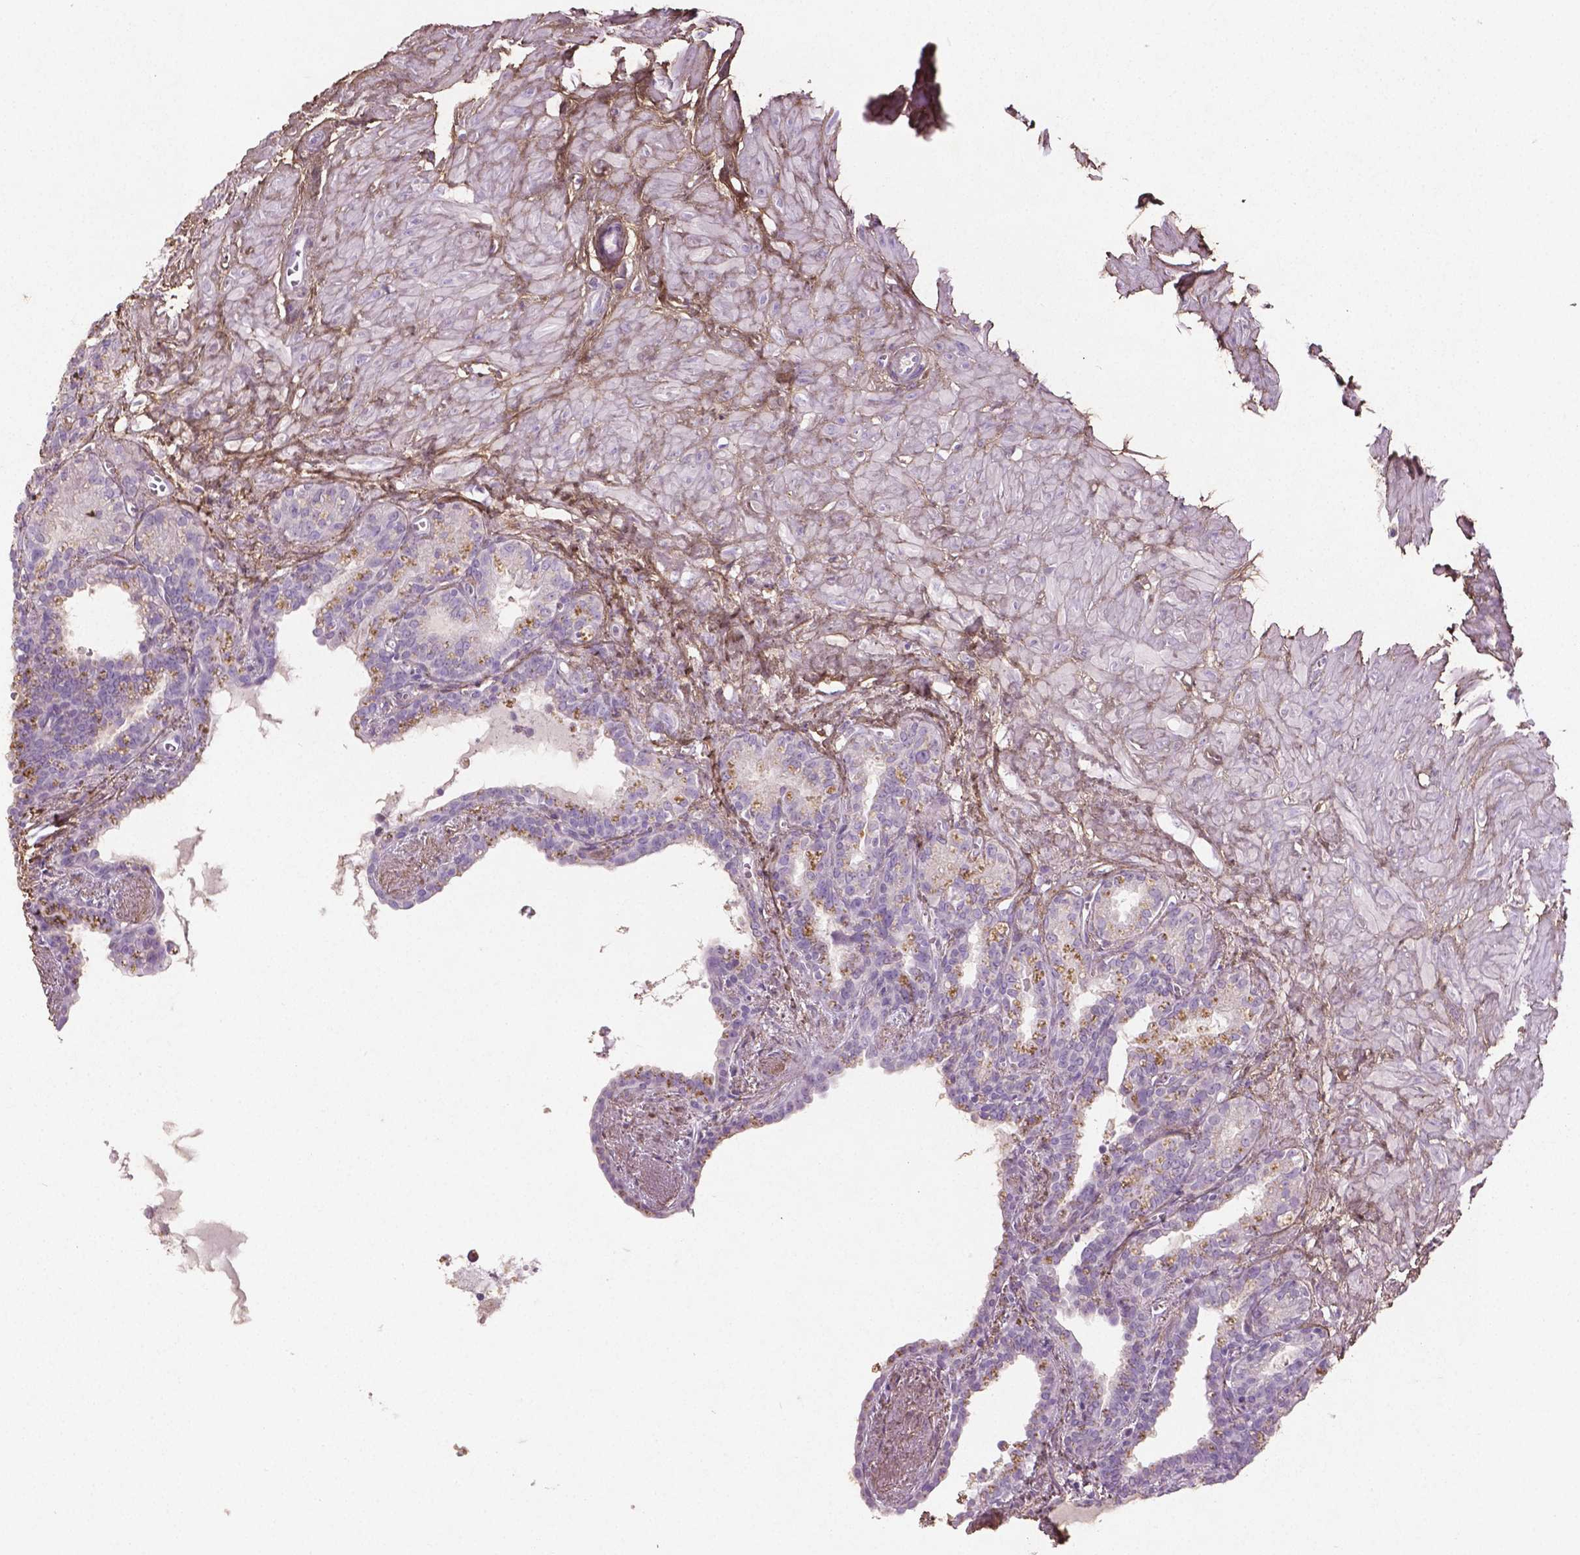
{"staining": {"intensity": "negative", "quantity": "none", "location": "none"}, "tissue": "seminal vesicle", "cell_type": "Glandular cells", "image_type": "normal", "snomed": [{"axis": "morphology", "description": "Normal tissue, NOS"}, {"axis": "morphology", "description": "Urothelial carcinoma, NOS"}, {"axis": "topography", "description": "Urinary bladder"}, {"axis": "topography", "description": "Seminal veicle"}], "caption": "The micrograph reveals no significant staining in glandular cells of seminal vesicle.", "gene": "DLG2", "patient": {"sex": "male", "age": 76}}